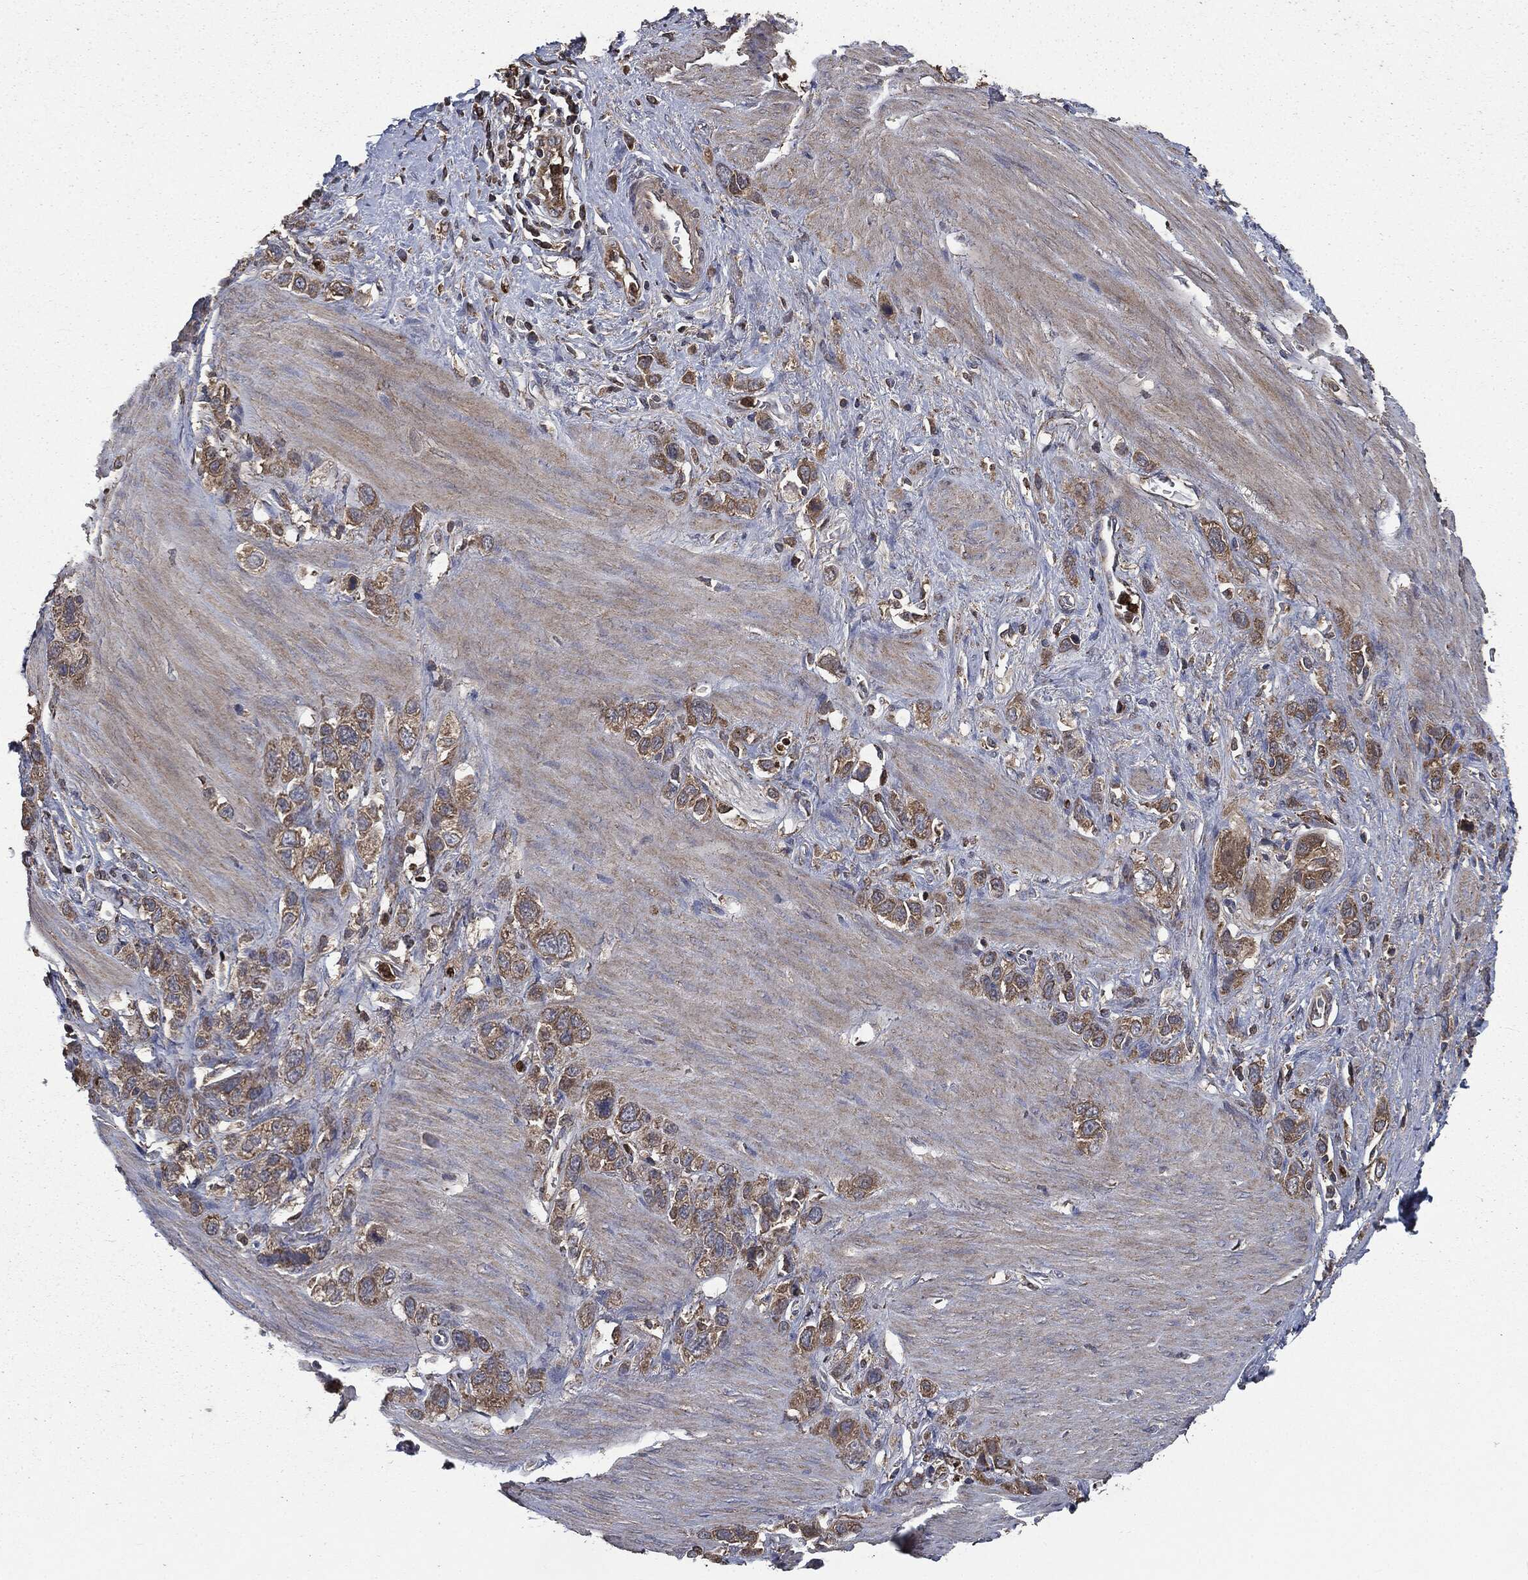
{"staining": {"intensity": "moderate", "quantity": ">75%", "location": "cytoplasmic/membranous"}, "tissue": "stomach cancer", "cell_type": "Tumor cells", "image_type": "cancer", "snomed": [{"axis": "morphology", "description": "Adenocarcinoma, NOS"}, {"axis": "topography", "description": "Stomach"}], "caption": "An image of human stomach adenocarcinoma stained for a protein reveals moderate cytoplasmic/membranous brown staining in tumor cells.", "gene": "MAPK6", "patient": {"sex": "female", "age": 65}}